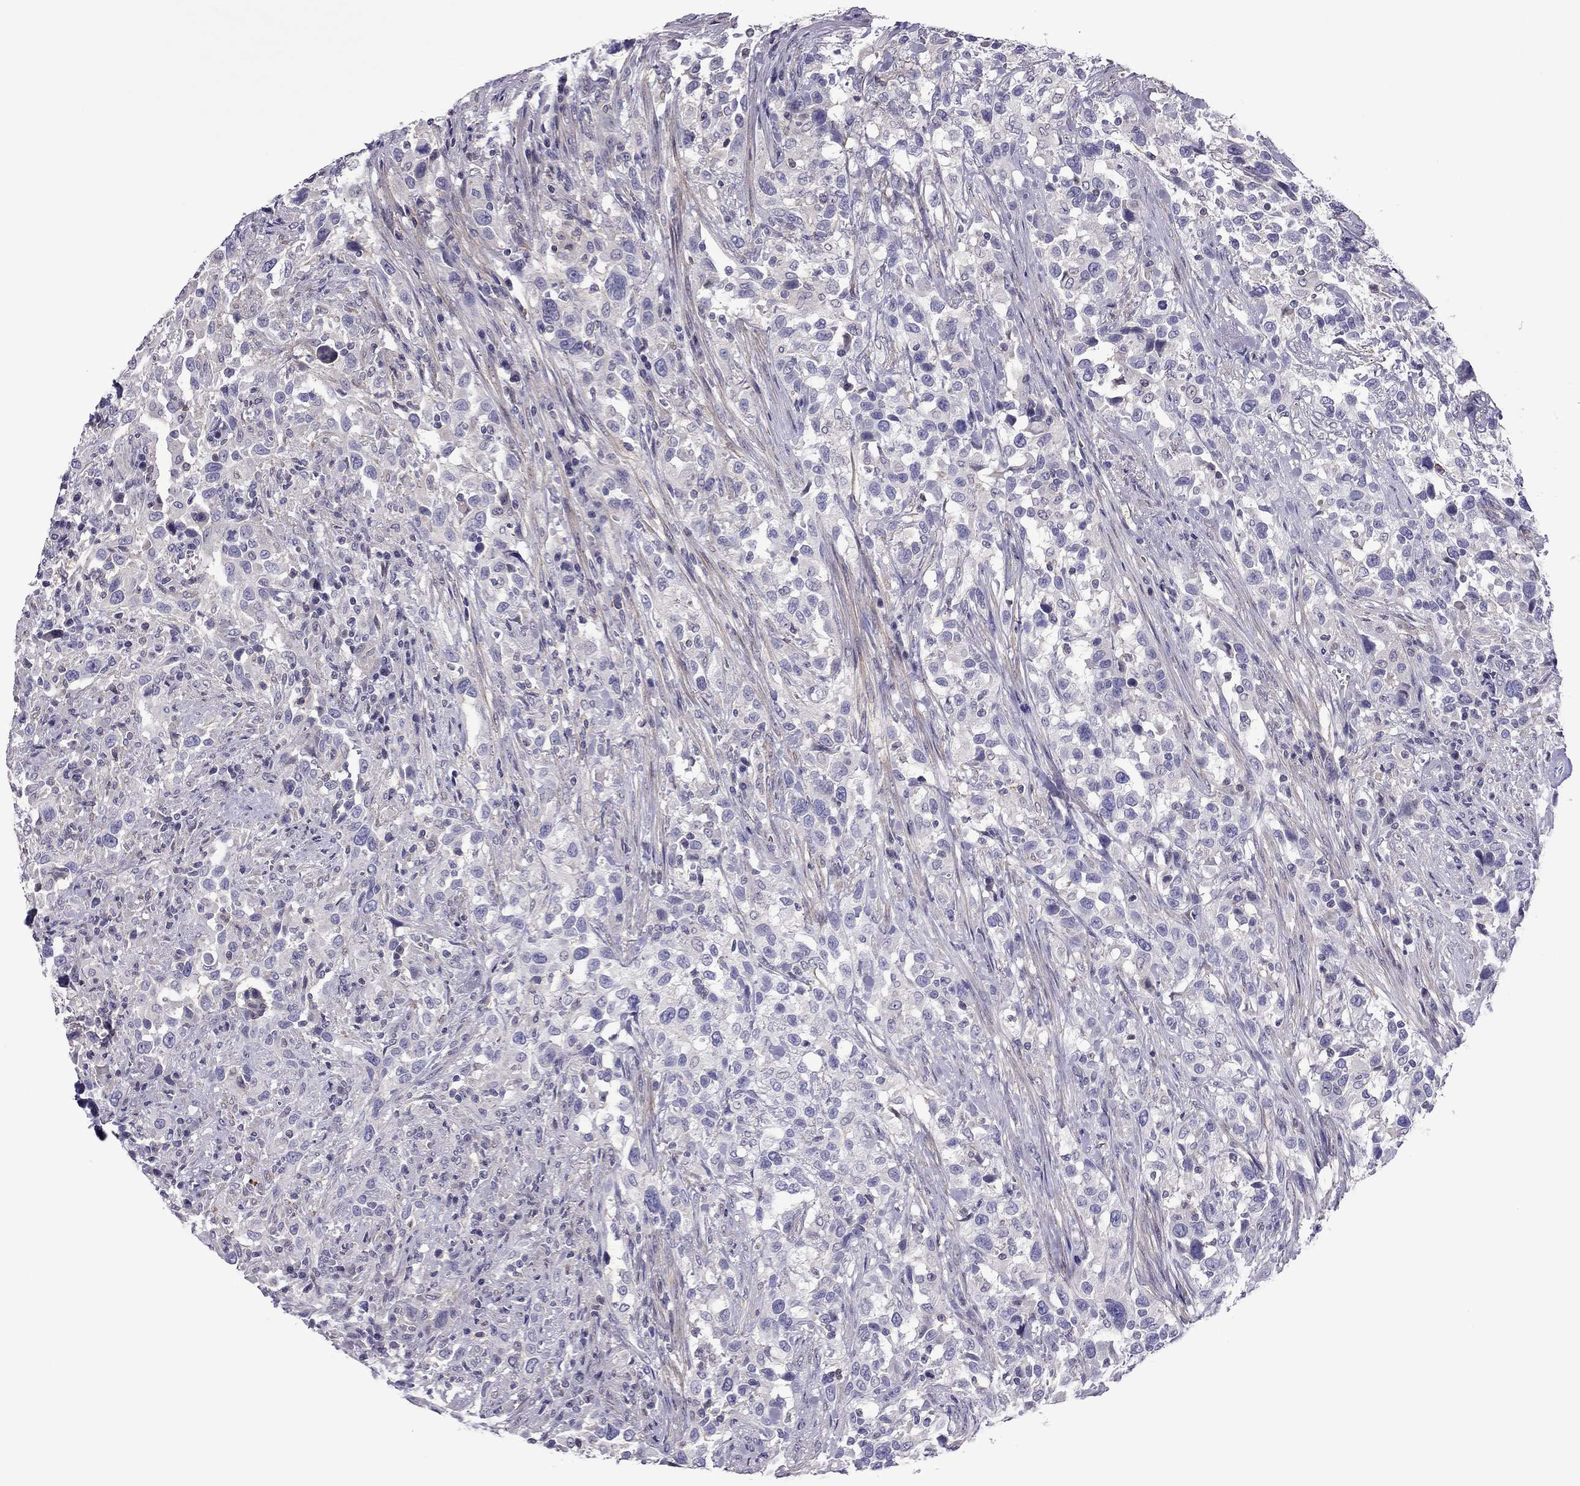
{"staining": {"intensity": "negative", "quantity": "none", "location": "none"}, "tissue": "urothelial cancer", "cell_type": "Tumor cells", "image_type": "cancer", "snomed": [{"axis": "morphology", "description": "Urothelial carcinoma, NOS"}, {"axis": "morphology", "description": "Urothelial carcinoma, High grade"}, {"axis": "topography", "description": "Urinary bladder"}], "caption": "This is a micrograph of immunohistochemistry (IHC) staining of transitional cell carcinoma, which shows no staining in tumor cells.", "gene": "SLC16A8", "patient": {"sex": "female", "age": 64}}